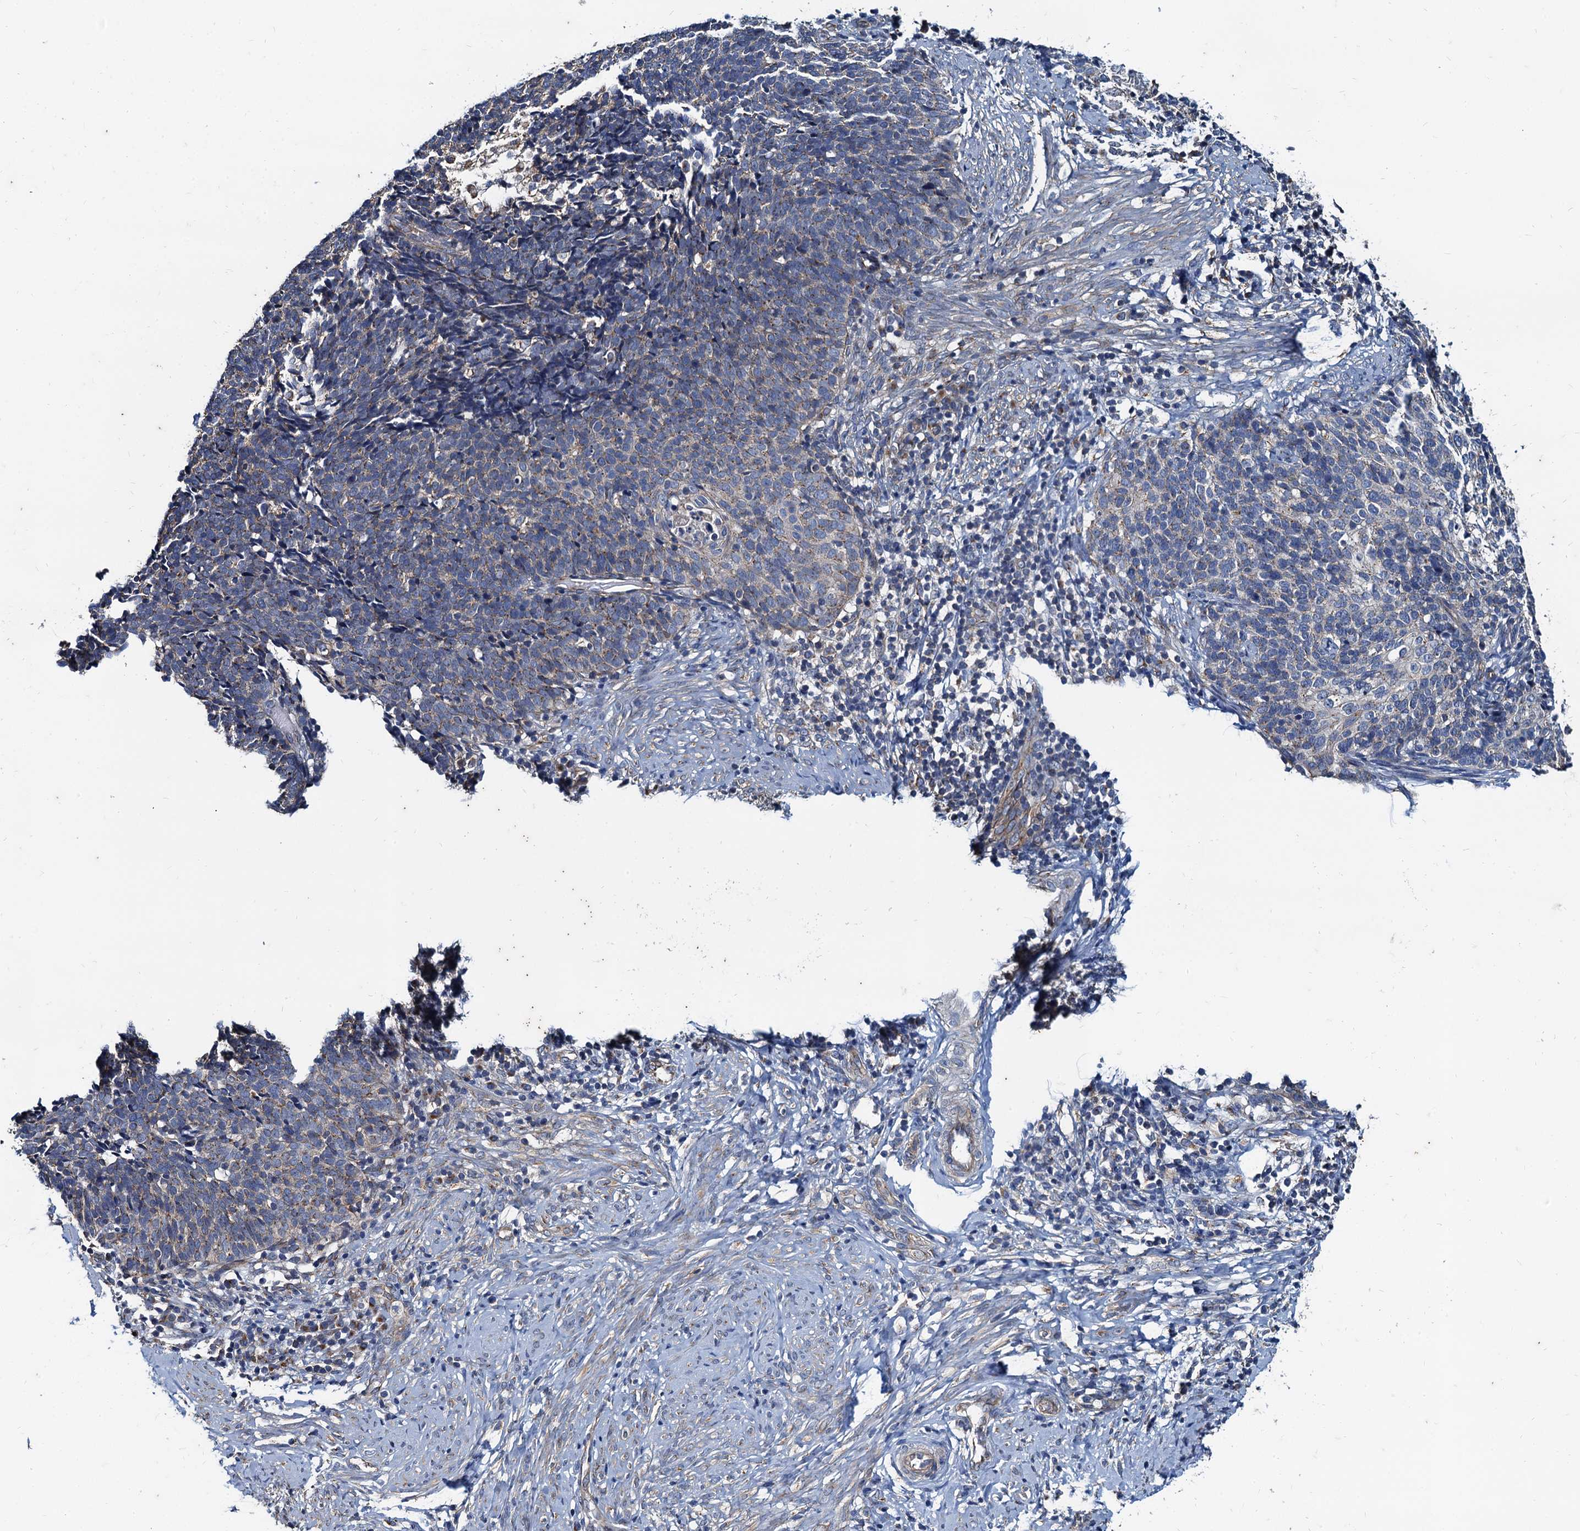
{"staining": {"intensity": "weak", "quantity": "<25%", "location": "cytoplasmic/membranous"}, "tissue": "cervical cancer", "cell_type": "Tumor cells", "image_type": "cancer", "snomed": [{"axis": "morphology", "description": "Squamous cell carcinoma, NOS"}, {"axis": "topography", "description": "Cervix"}], "caption": "Image shows no protein expression in tumor cells of cervical squamous cell carcinoma tissue.", "gene": "NGRN", "patient": {"sex": "female", "age": 39}}